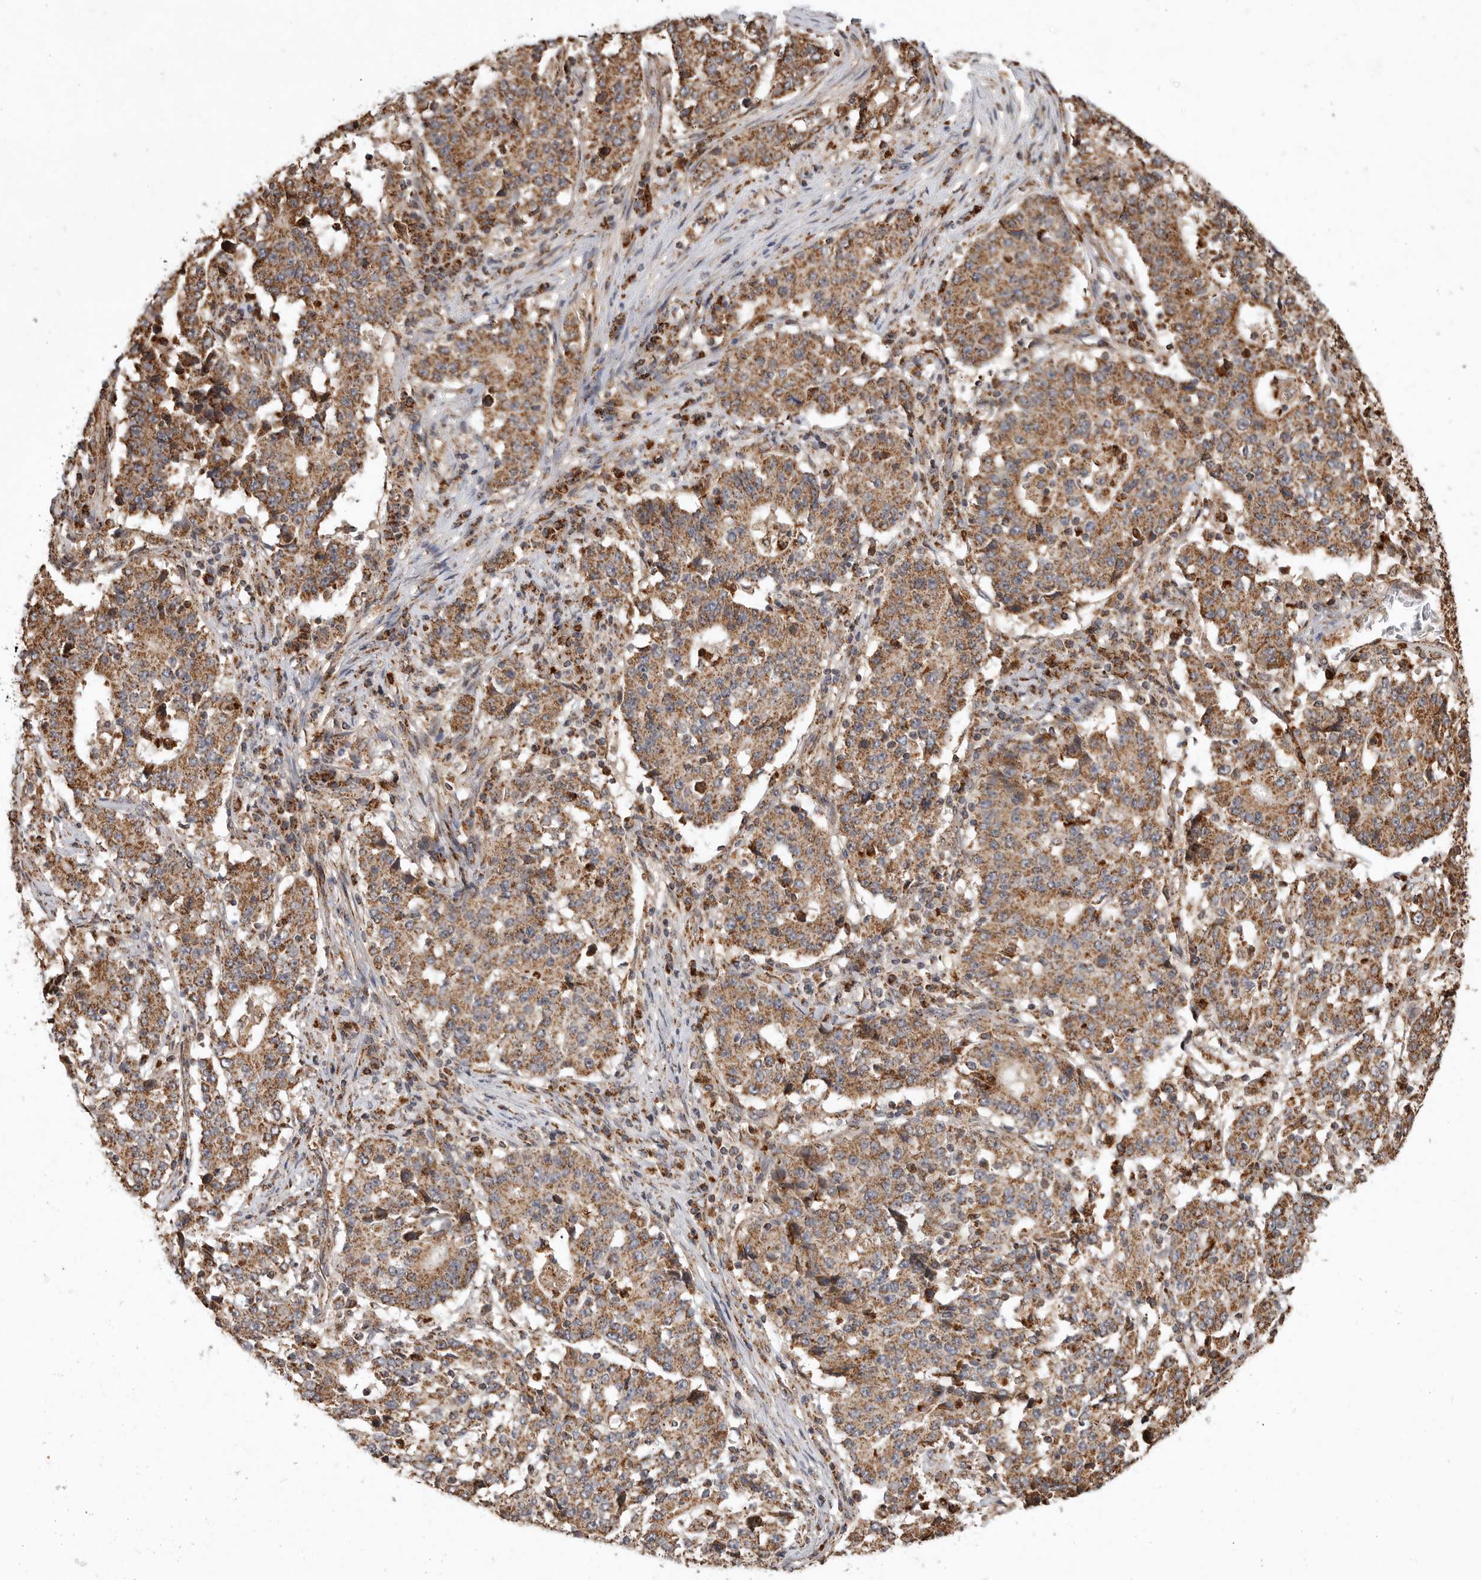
{"staining": {"intensity": "moderate", "quantity": ">75%", "location": "cytoplasmic/membranous"}, "tissue": "stomach cancer", "cell_type": "Tumor cells", "image_type": "cancer", "snomed": [{"axis": "morphology", "description": "Adenocarcinoma, NOS"}, {"axis": "topography", "description": "Stomach"}], "caption": "Protein staining of stomach adenocarcinoma tissue exhibits moderate cytoplasmic/membranous staining in approximately >75% of tumor cells.", "gene": "GCNT2", "patient": {"sex": "male", "age": 59}}